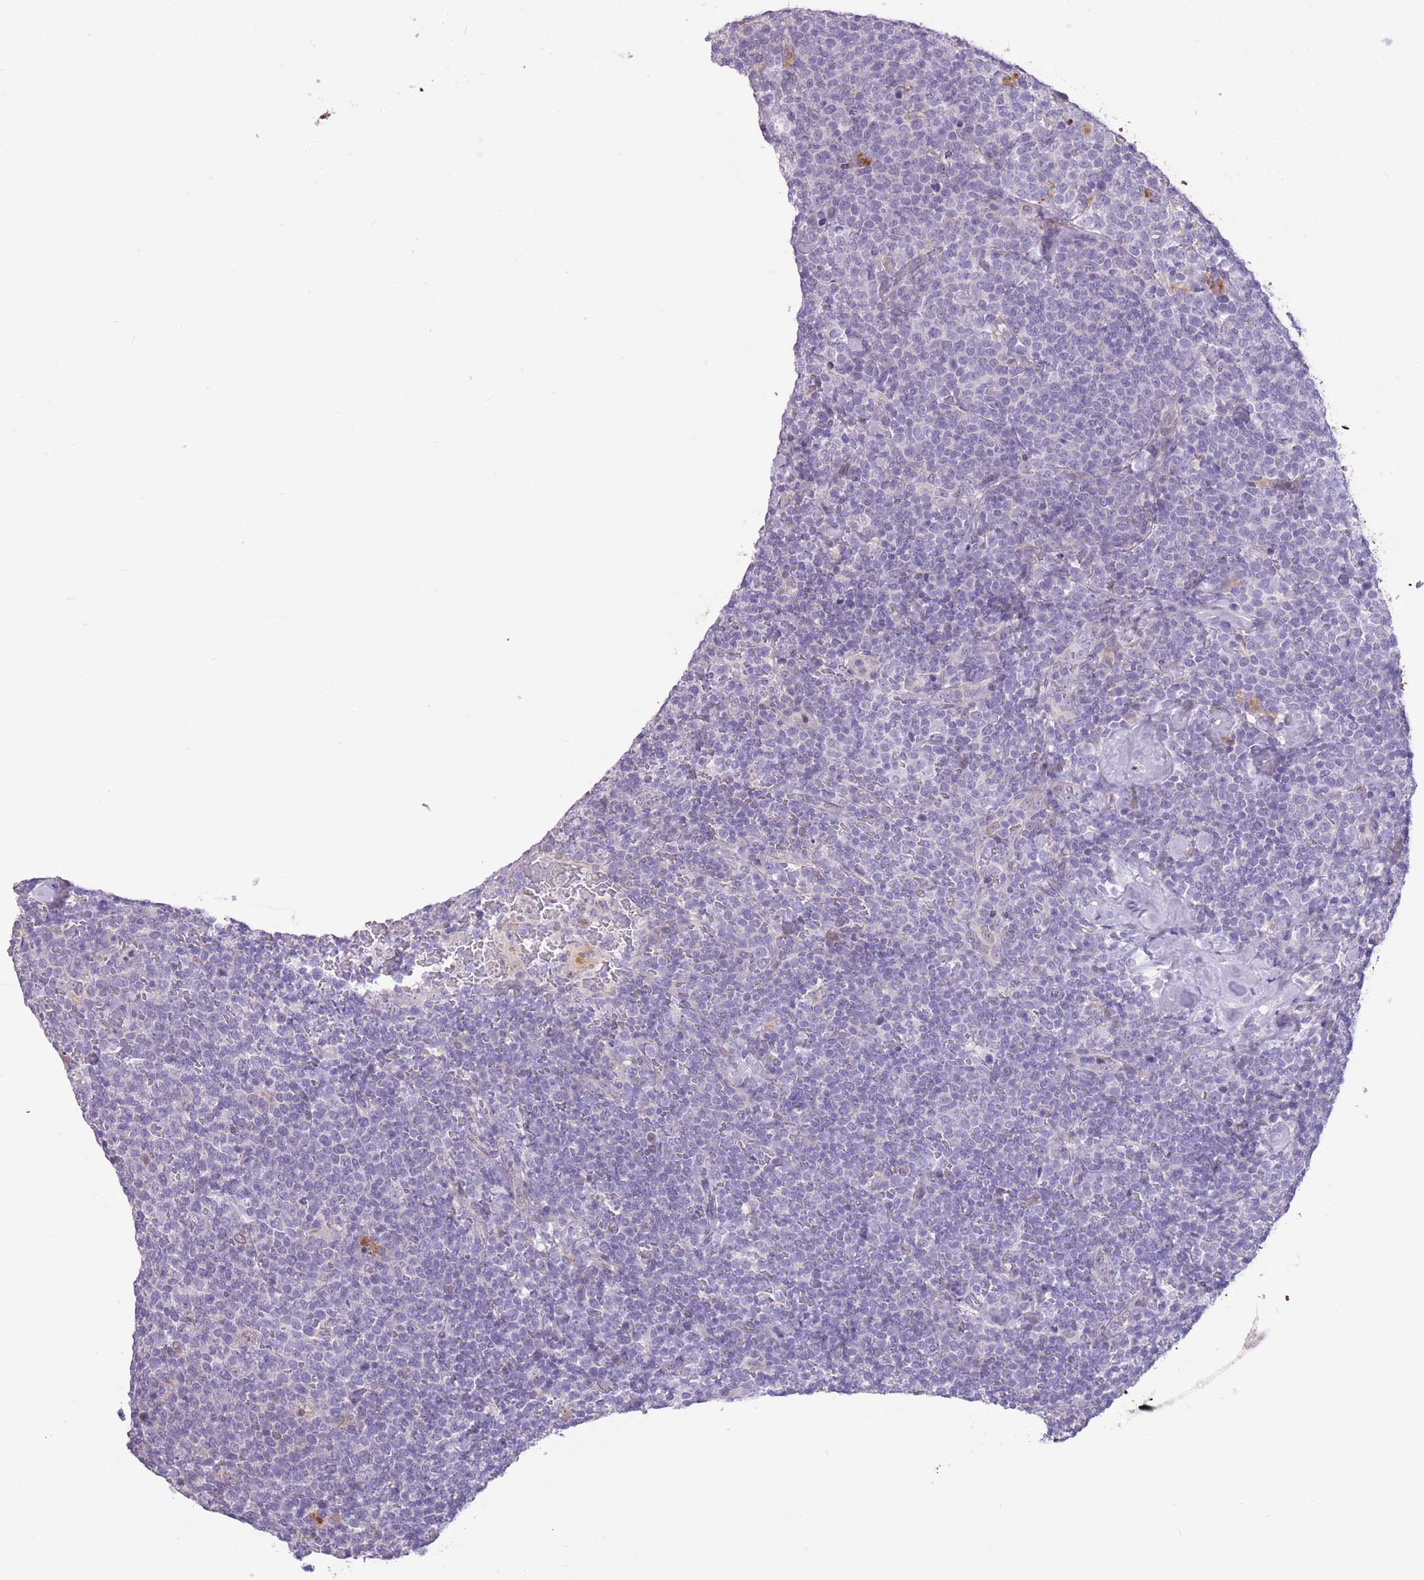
{"staining": {"intensity": "negative", "quantity": "none", "location": "none"}, "tissue": "lymphoma", "cell_type": "Tumor cells", "image_type": "cancer", "snomed": [{"axis": "morphology", "description": "Malignant lymphoma, non-Hodgkin's type, High grade"}, {"axis": "topography", "description": "Lymph node"}], "caption": "Histopathology image shows no significant protein staining in tumor cells of high-grade malignant lymphoma, non-Hodgkin's type. (DAB immunohistochemistry (IHC) with hematoxylin counter stain).", "gene": "WDR70", "patient": {"sex": "male", "age": 61}}